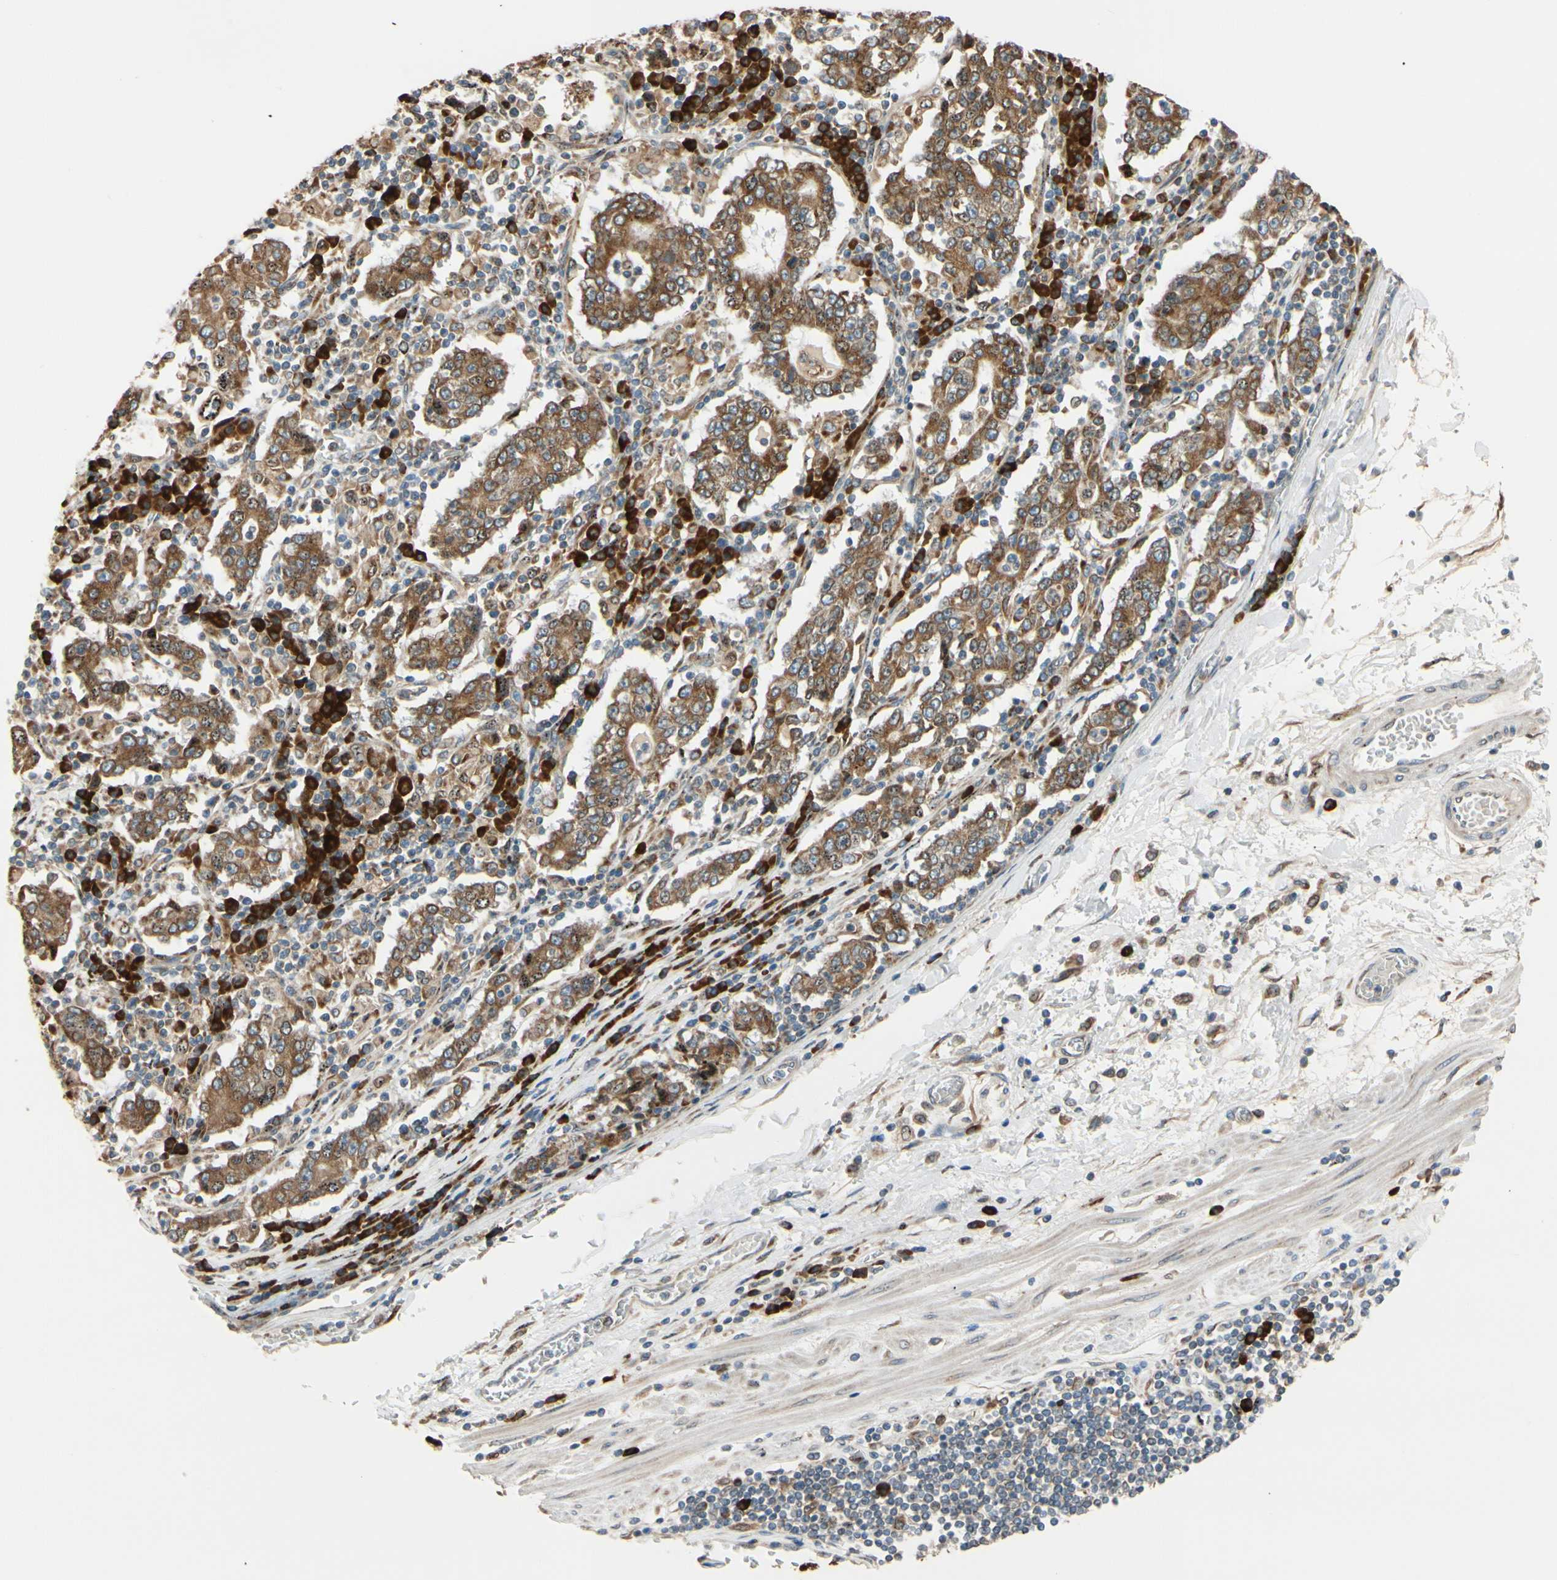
{"staining": {"intensity": "moderate", "quantity": ">75%", "location": "cytoplasmic/membranous"}, "tissue": "stomach cancer", "cell_type": "Tumor cells", "image_type": "cancer", "snomed": [{"axis": "morphology", "description": "Normal tissue, NOS"}, {"axis": "morphology", "description": "Adenocarcinoma, NOS"}, {"axis": "topography", "description": "Stomach, upper"}, {"axis": "topography", "description": "Stomach"}], "caption": "Adenocarcinoma (stomach) stained with a protein marker reveals moderate staining in tumor cells.", "gene": "RPN2", "patient": {"sex": "male", "age": 59}}